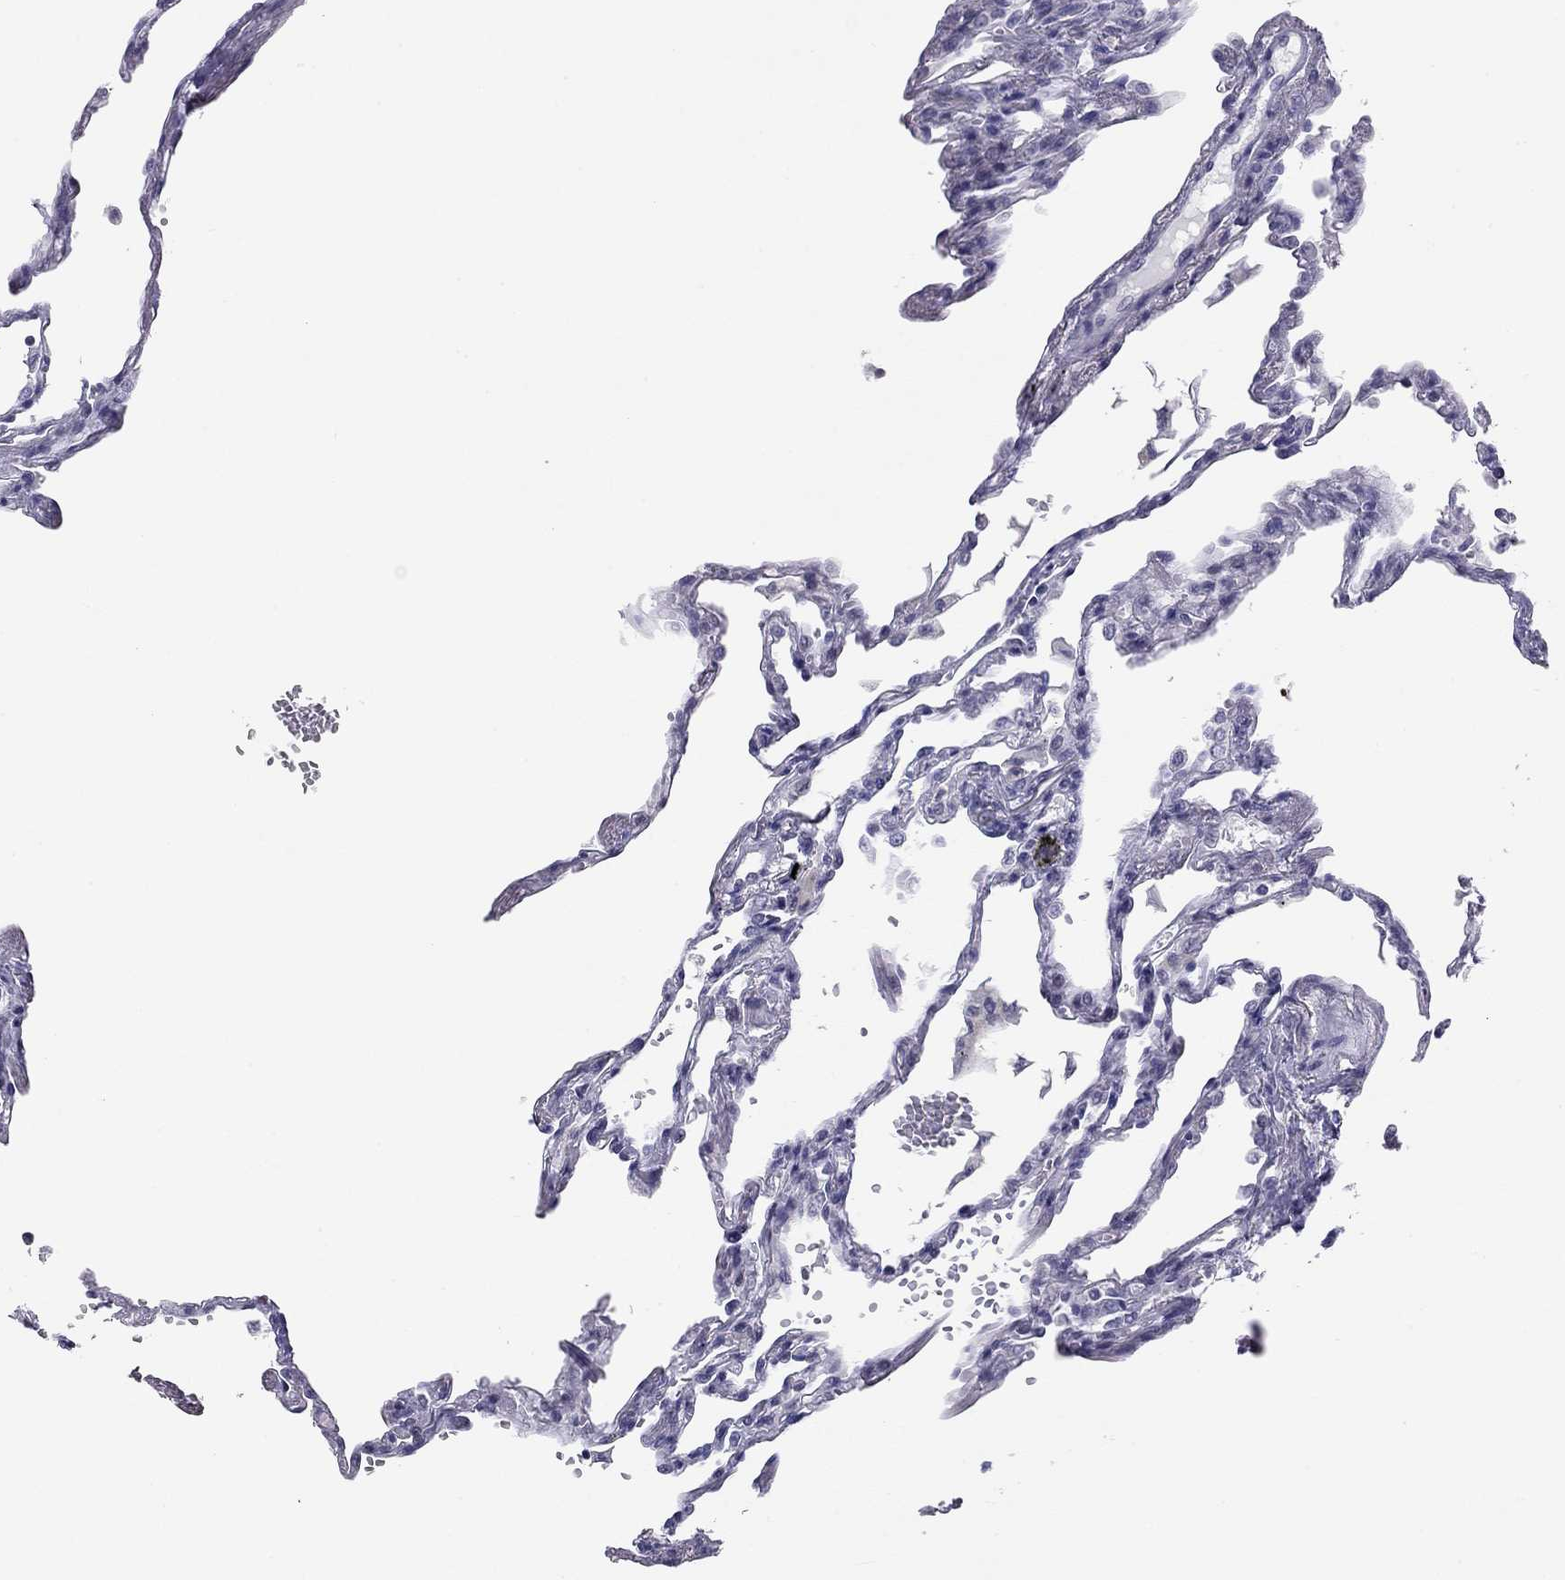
{"staining": {"intensity": "negative", "quantity": "none", "location": "none"}, "tissue": "lung", "cell_type": "Alveolar cells", "image_type": "normal", "snomed": [{"axis": "morphology", "description": "Normal tissue, NOS"}, {"axis": "topography", "description": "Lung"}], "caption": "This is an IHC micrograph of normal human lung. There is no staining in alveolar cells.", "gene": "DOT1L", "patient": {"sex": "male", "age": 78}}